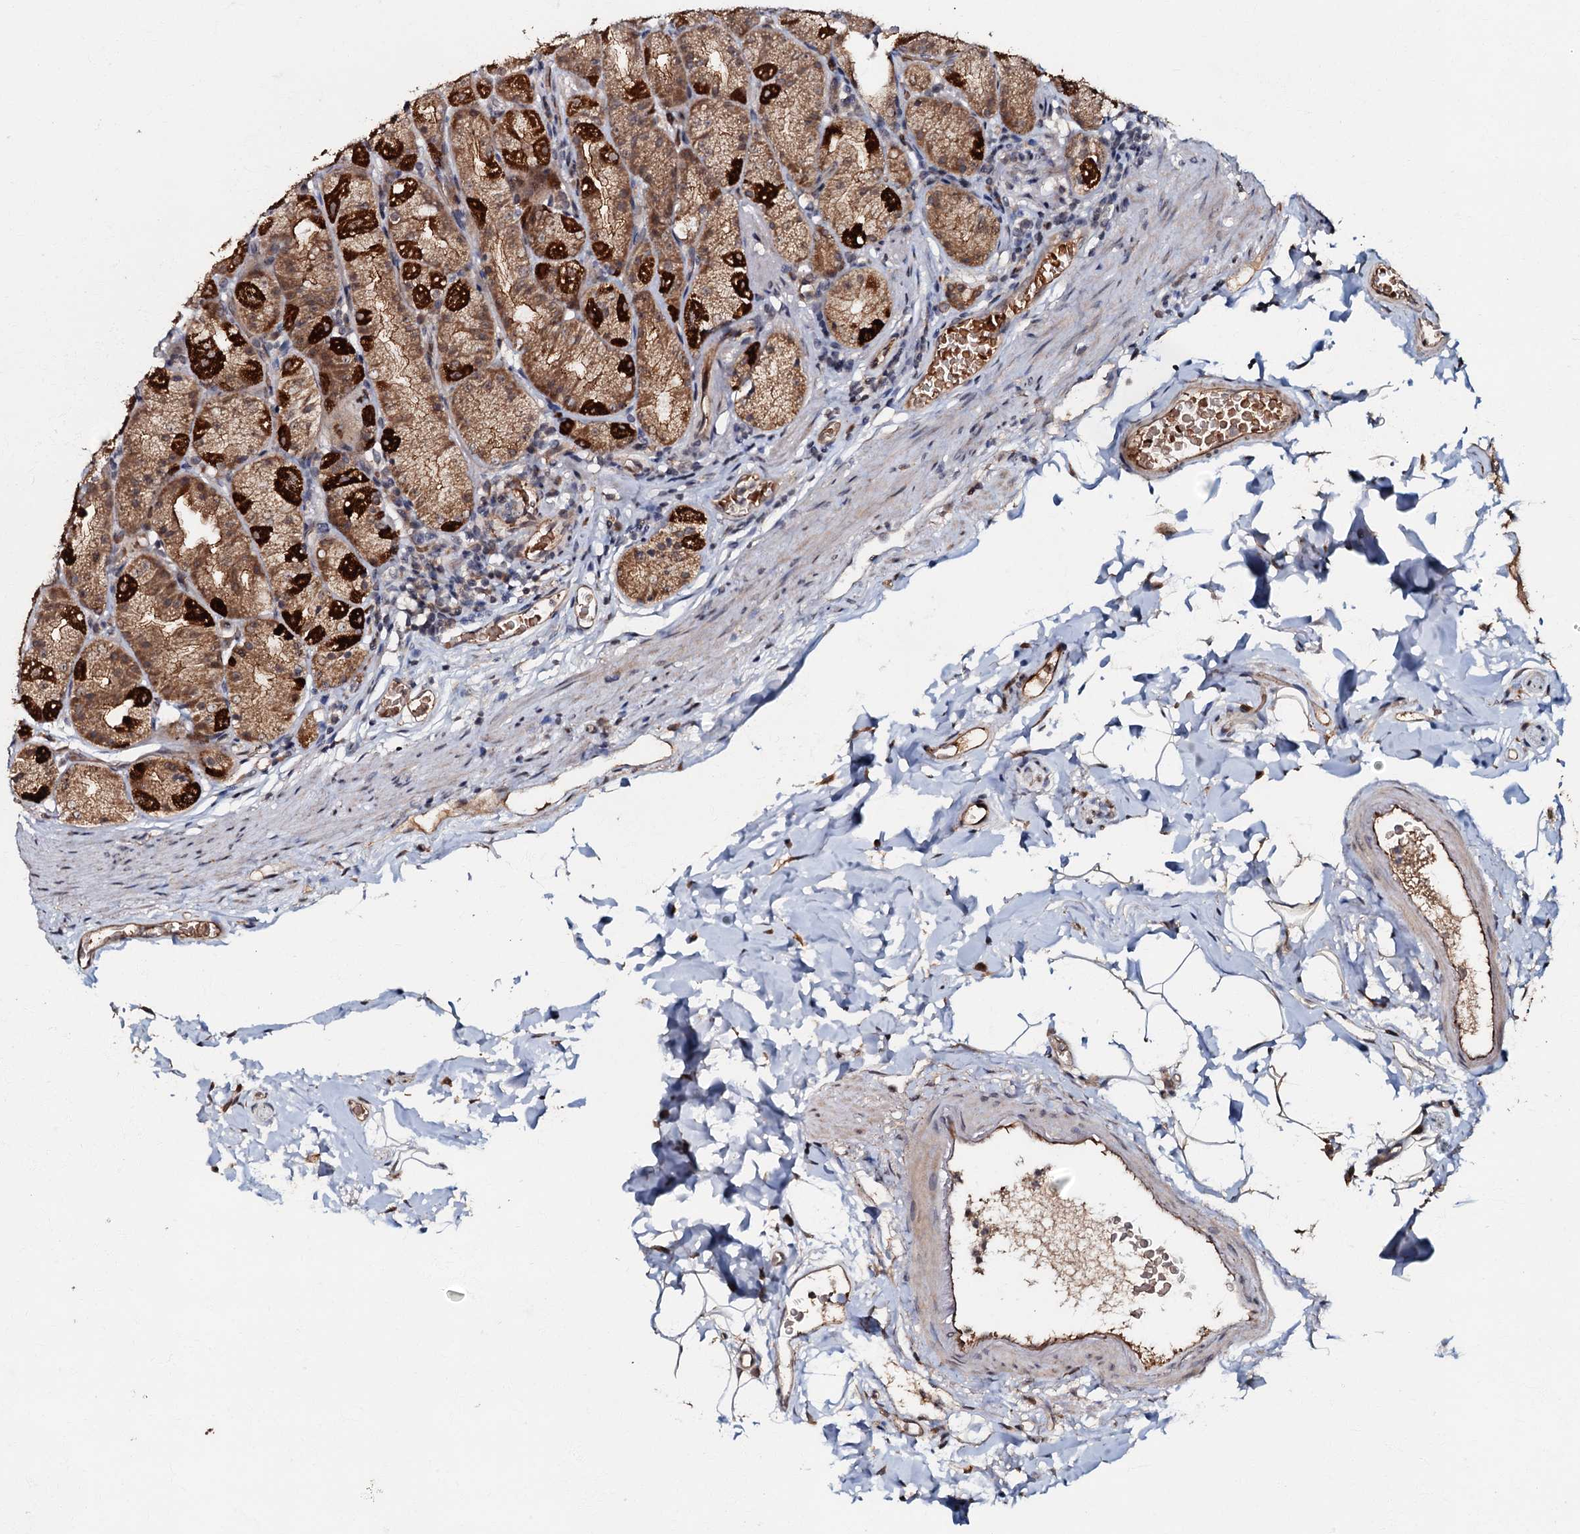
{"staining": {"intensity": "strong", "quantity": ">75%", "location": "cytoplasmic/membranous"}, "tissue": "stomach", "cell_type": "Glandular cells", "image_type": "normal", "snomed": [{"axis": "morphology", "description": "Normal tissue, NOS"}, {"axis": "topography", "description": "Stomach, upper"}], "caption": "Glandular cells reveal high levels of strong cytoplasmic/membranous positivity in approximately >75% of cells in normal stomach.", "gene": "MANSC4", "patient": {"sex": "male", "age": 68}}